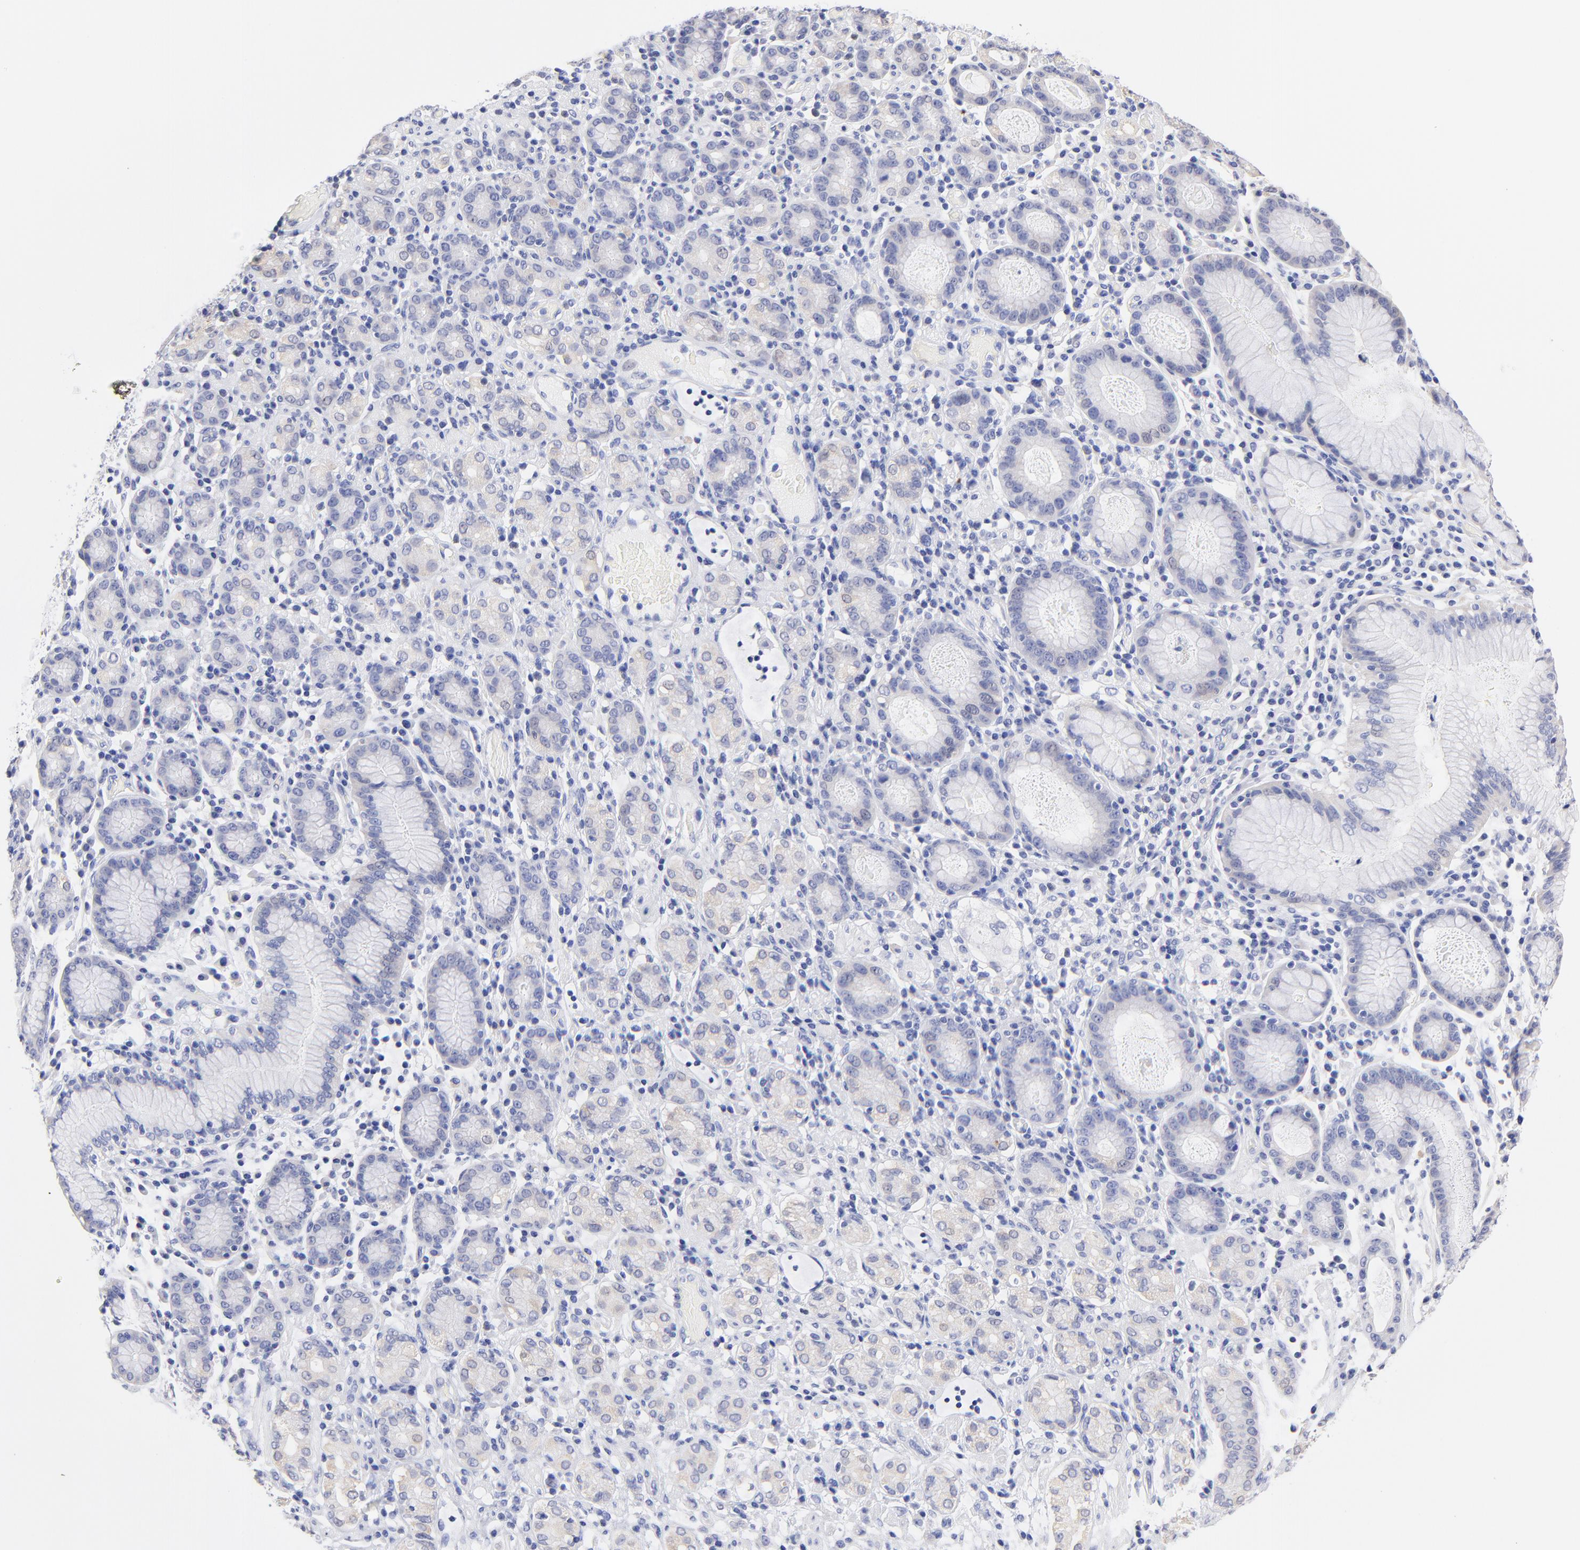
{"staining": {"intensity": "negative", "quantity": "none", "location": "none"}, "tissue": "stomach cancer", "cell_type": "Tumor cells", "image_type": "cancer", "snomed": [{"axis": "morphology", "description": "Adenocarcinoma, NOS"}, {"axis": "topography", "description": "Stomach, lower"}], "caption": "This is a image of immunohistochemistry (IHC) staining of stomach cancer (adenocarcinoma), which shows no expression in tumor cells. Nuclei are stained in blue.", "gene": "CFAP57", "patient": {"sex": "male", "age": 88}}